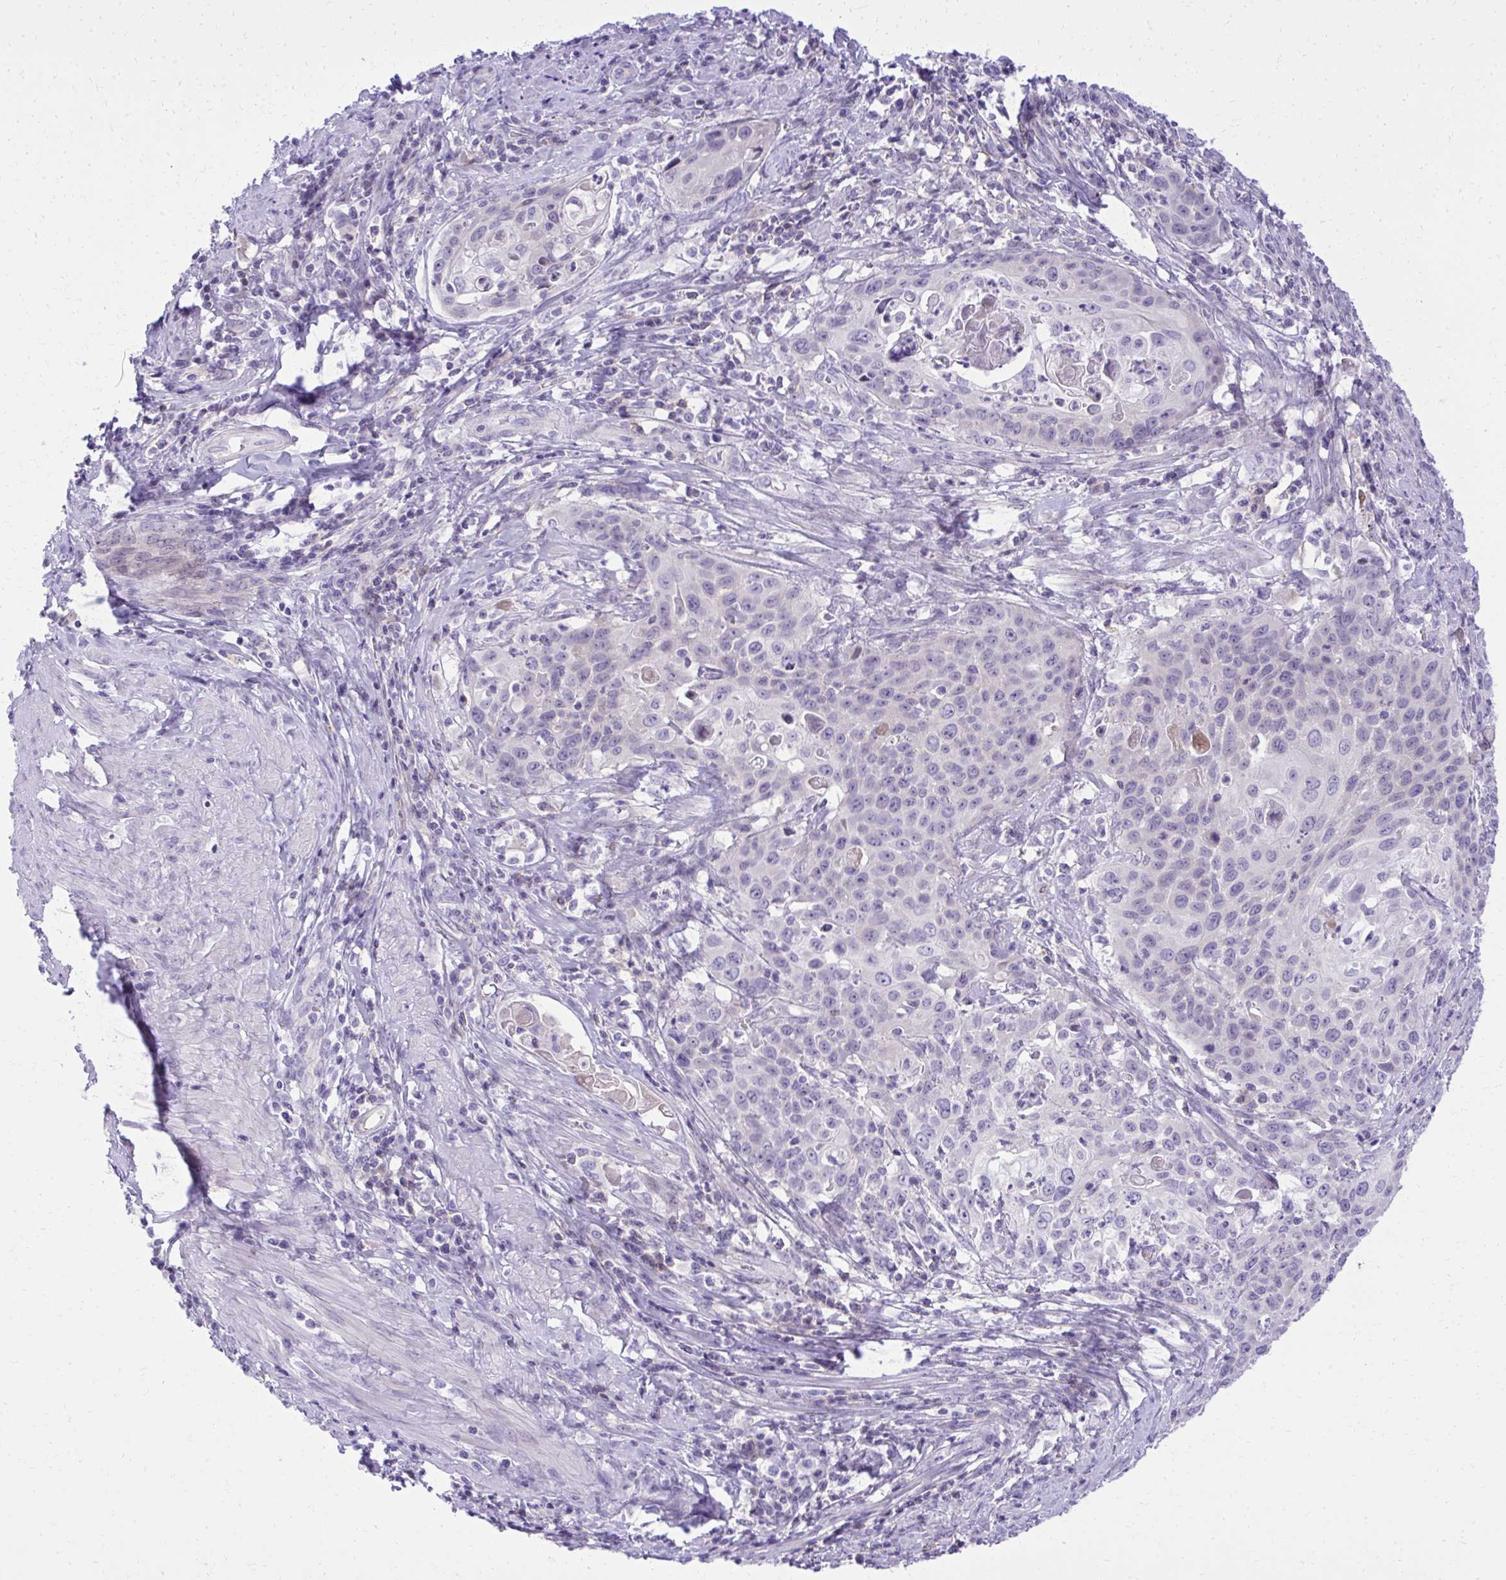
{"staining": {"intensity": "negative", "quantity": "none", "location": "none"}, "tissue": "cervical cancer", "cell_type": "Tumor cells", "image_type": "cancer", "snomed": [{"axis": "morphology", "description": "Squamous cell carcinoma, NOS"}, {"axis": "topography", "description": "Cervix"}], "caption": "Immunohistochemistry (IHC) of cervical squamous cell carcinoma shows no staining in tumor cells.", "gene": "PITPNM3", "patient": {"sex": "female", "age": 65}}